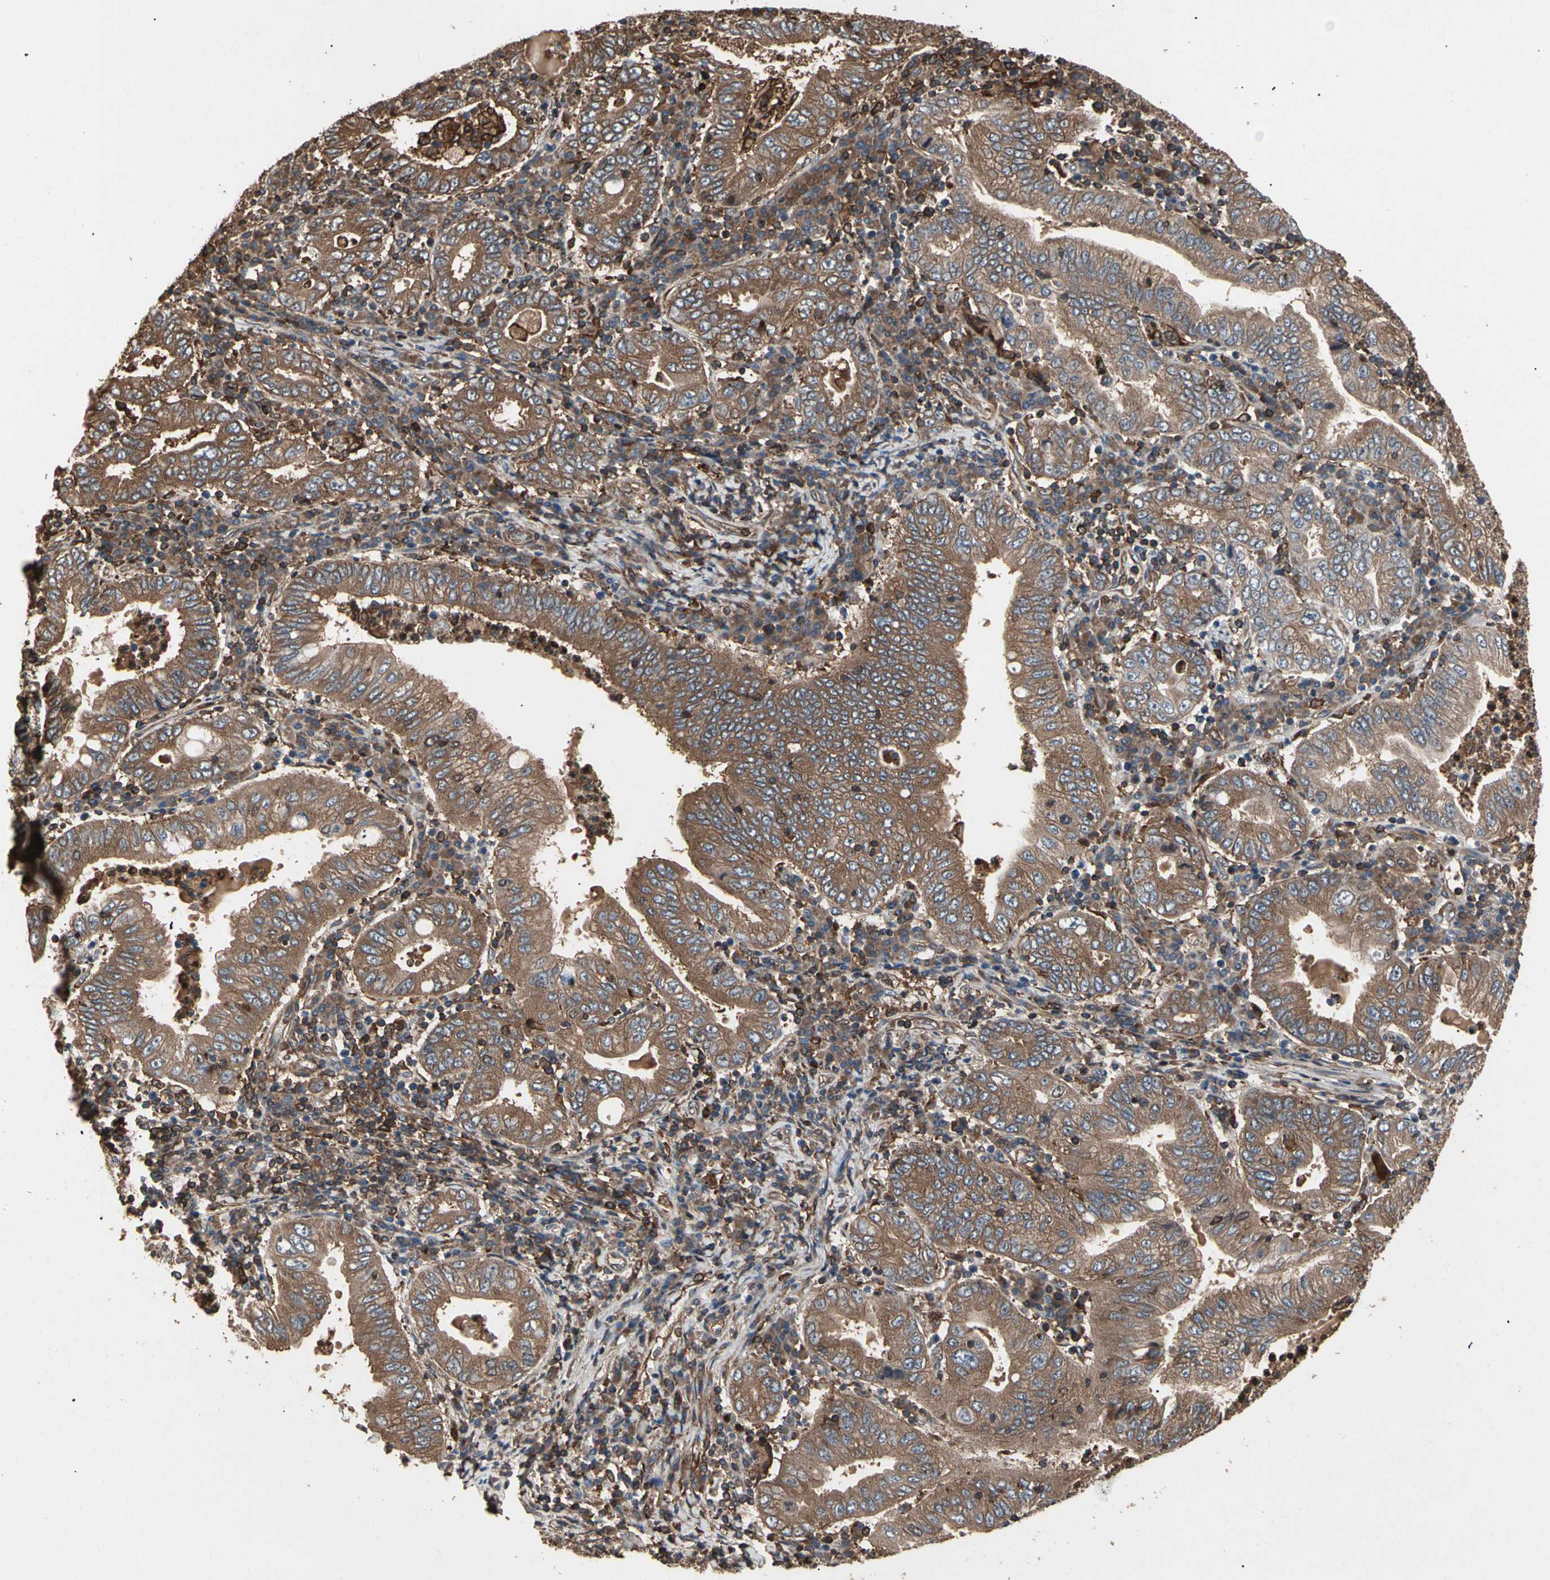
{"staining": {"intensity": "moderate", "quantity": ">75%", "location": "cytoplasmic/membranous"}, "tissue": "stomach cancer", "cell_type": "Tumor cells", "image_type": "cancer", "snomed": [{"axis": "morphology", "description": "Normal tissue, NOS"}, {"axis": "morphology", "description": "Adenocarcinoma, NOS"}, {"axis": "topography", "description": "Esophagus"}, {"axis": "topography", "description": "Stomach, upper"}, {"axis": "topography", "description": "Peripheral nerve tissue"}], "caption": "Protein staining demonstrates moderate cytoplasmic/membranous positivity in approximately >75% of tumor cells in adenocarcinoma (stomach). Ihc stains the protein of interest in brown and the nuclei are stained blue.", "gene": "AGBL2", "patient": {"sex": "male", "age": 62}}